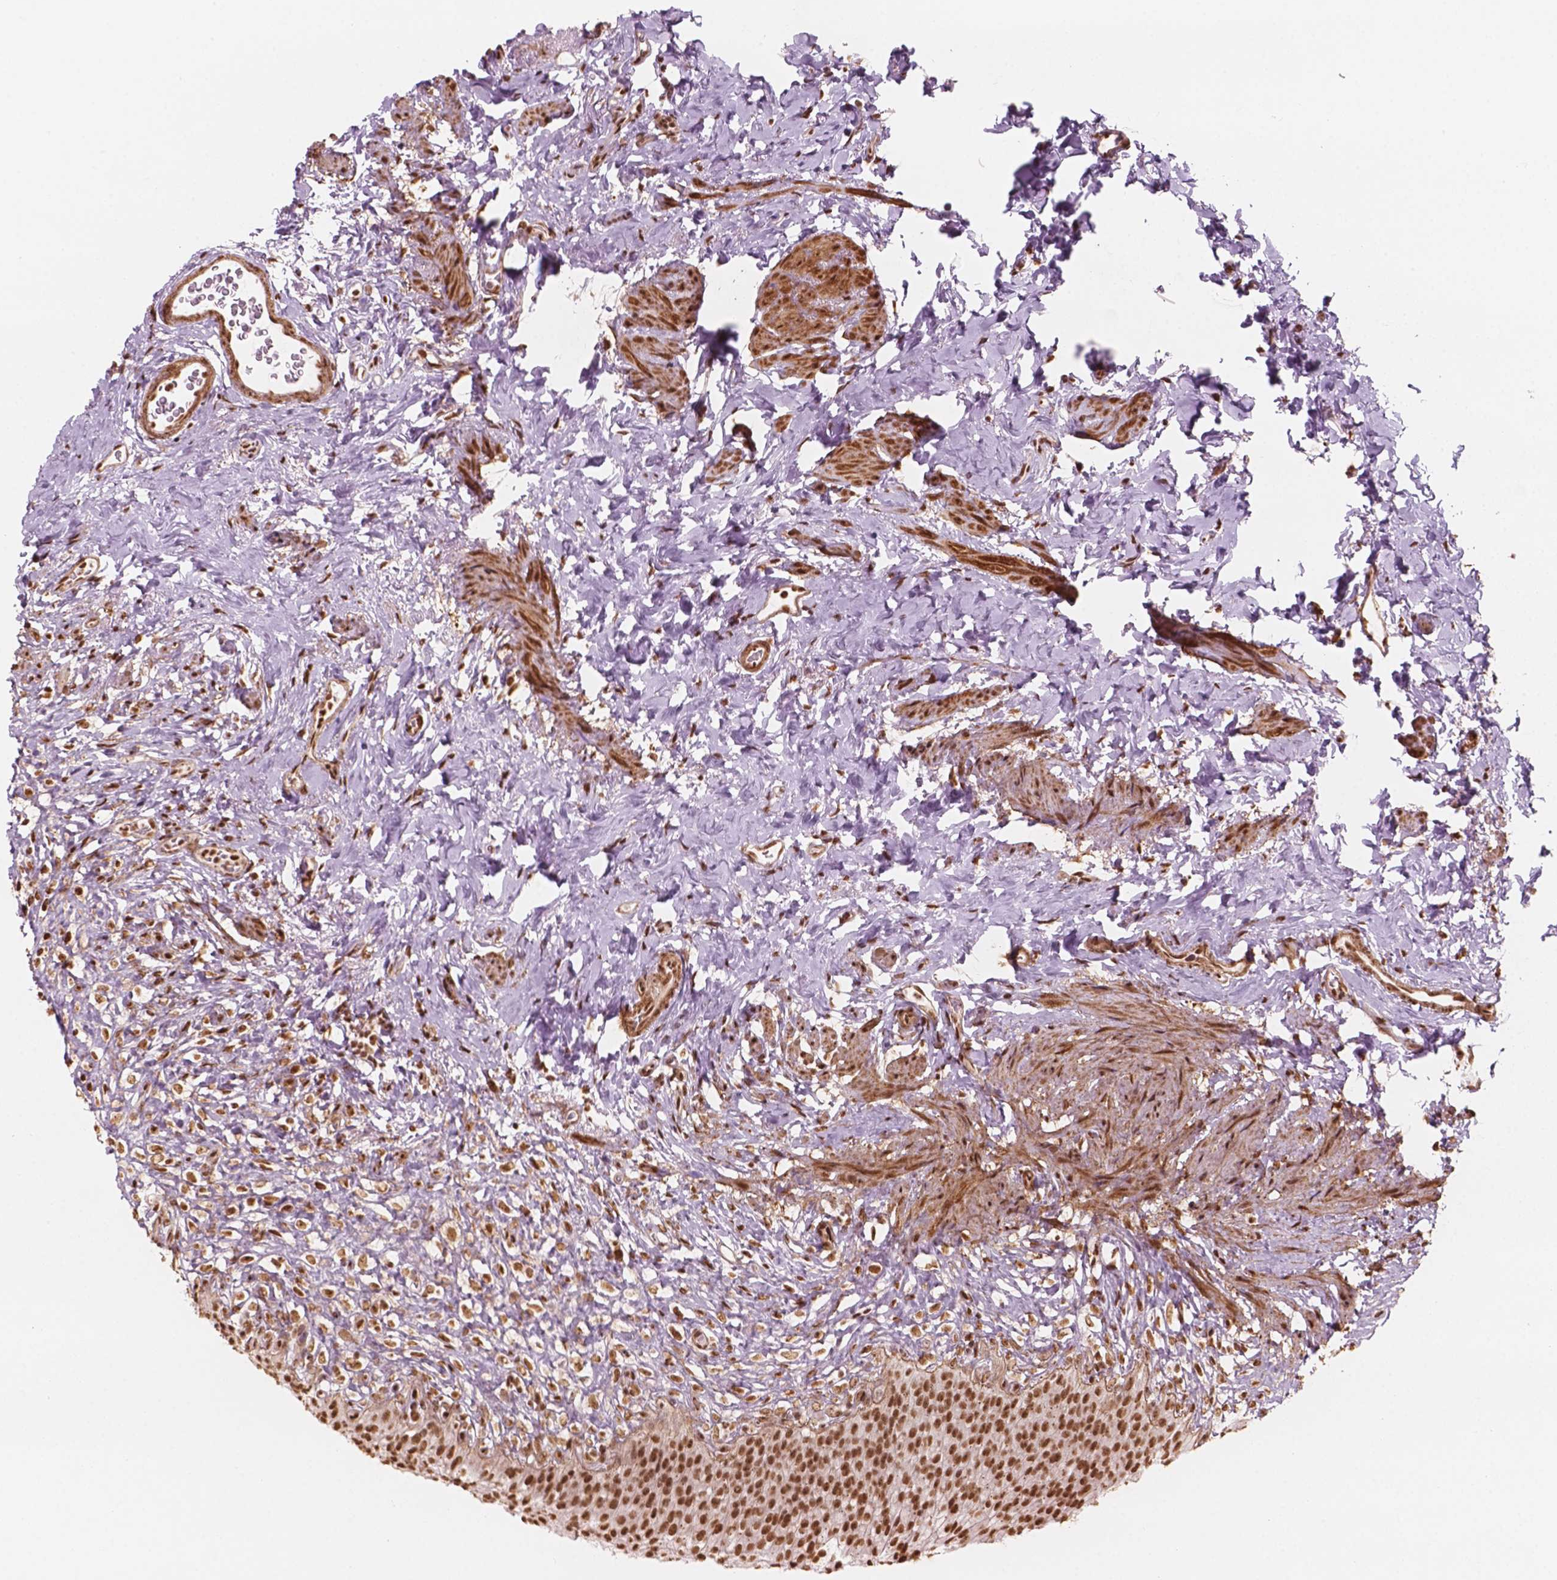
{"staining": {"intensity": "strong", "quantity": ">75%", "location": "nuclear"}, "tissue": "urinary bladder", "cell_type": "Urothelial cells", "image_type": "normal", "snomed": [{"axis": "morphology", "description": "Normal tissue, NOS"}, {"axis": "topography", "description": "Urinary bladder"}, {"axis": "topography", "description": "Prostate"}], "caption": "Strong nuclear positivity is identified in about >75% of urothelial cells in normal urinary bladder. (IHC, brightfield microscopy, high magnification).", "gene": "GTF3C5", "patient": {"sex": "male", "age": 76}}